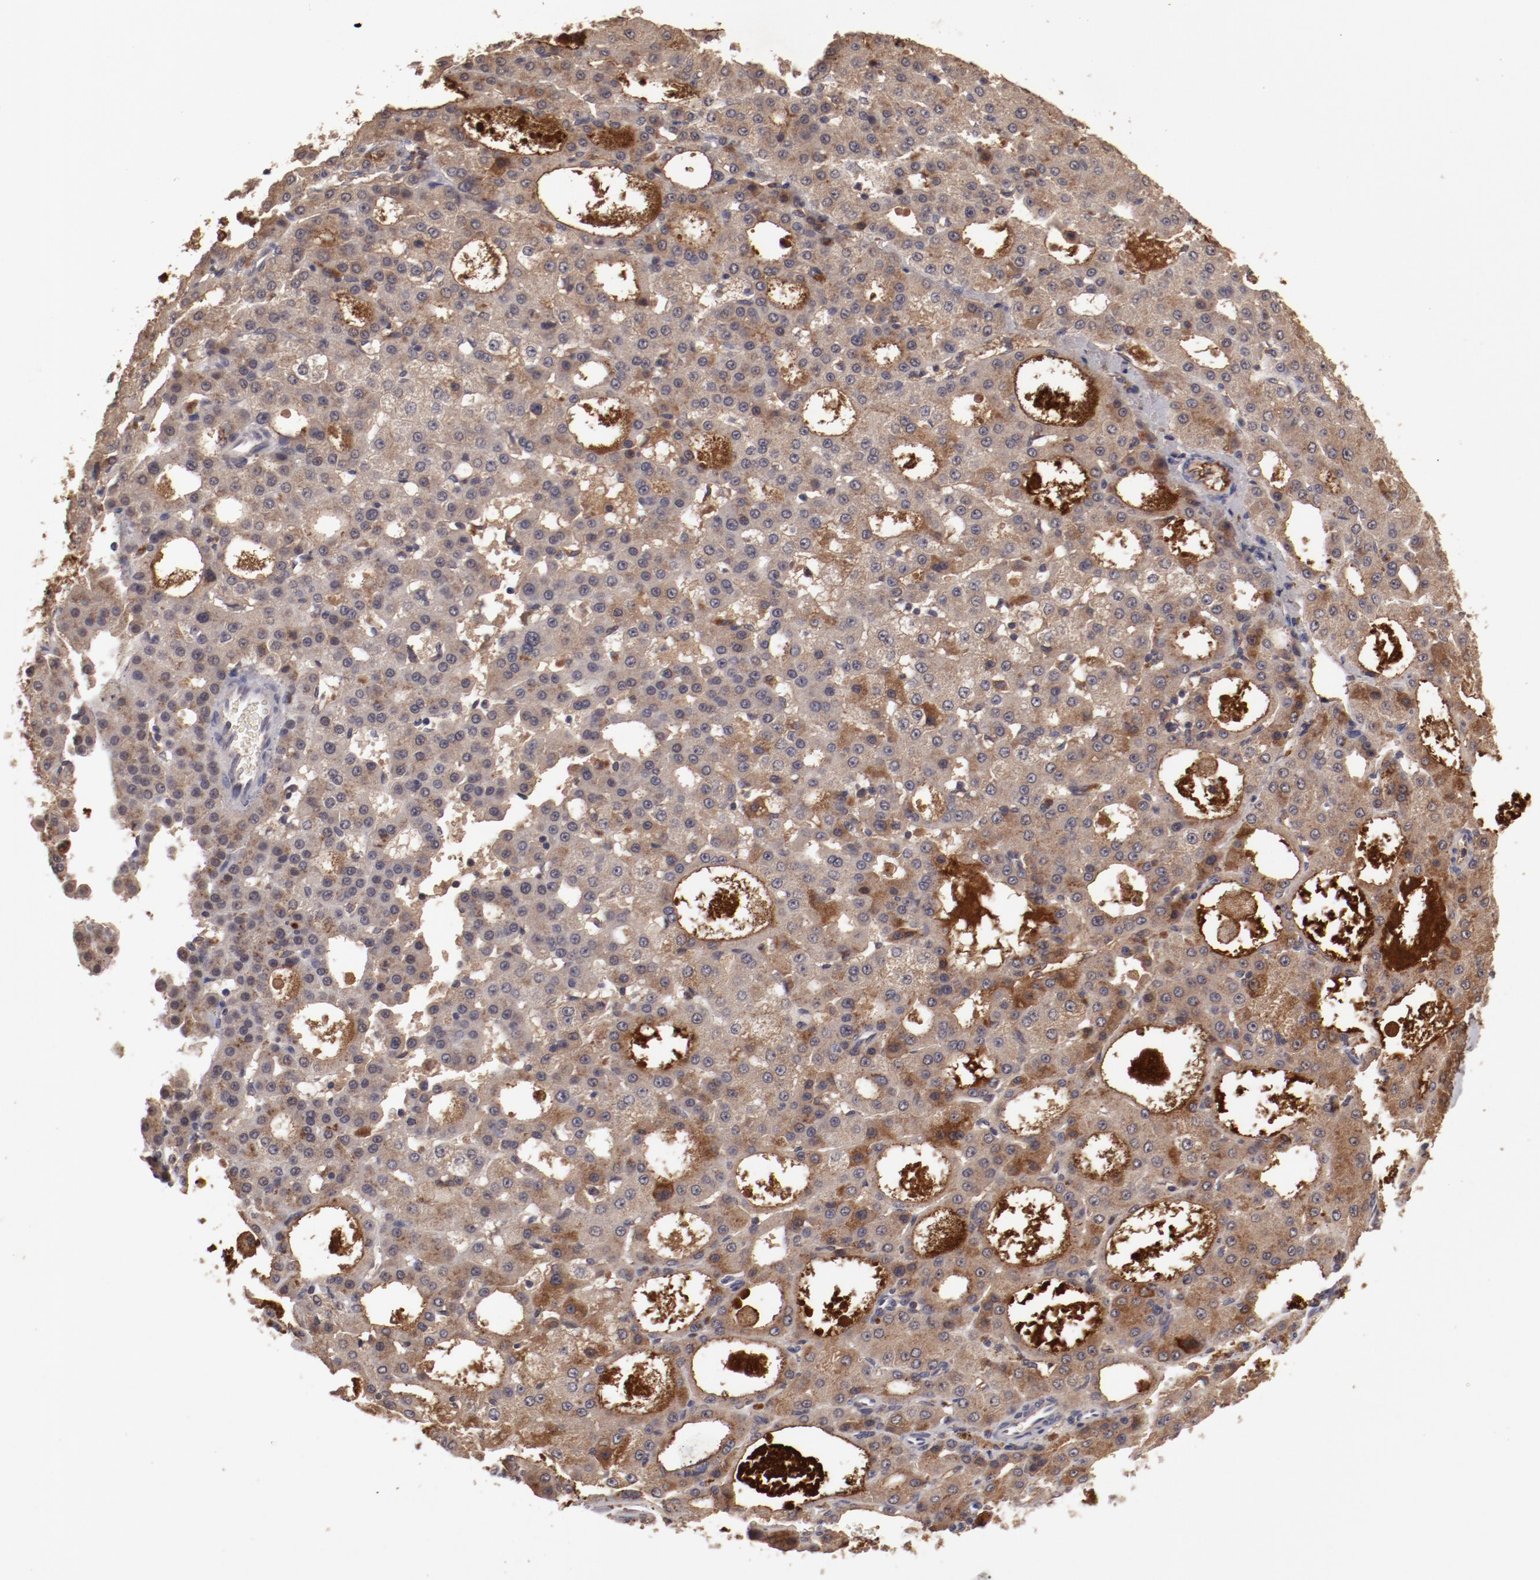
{"staining": {"intensity": "strong", "quantity": ">75%", "location": "cytoplasmic/membranous"}, "tissue": "liver cancer", "cell_type": "Tumor cells", "image_type": "cancer", "snomed": [{"axis": "morphology", "description": "Carcinoma, Hepatocellular, NOS"}, {"axis": "topography", "description": "Liver"}], "caption": "Brown immunohistochemical staining in liver hepatocellular carcinoma reveals strong cytoplasmic/membranous positivity in about >75% of tumor cells.", "gene": "CP", "patient": {"sex": "male", "age": 47}}